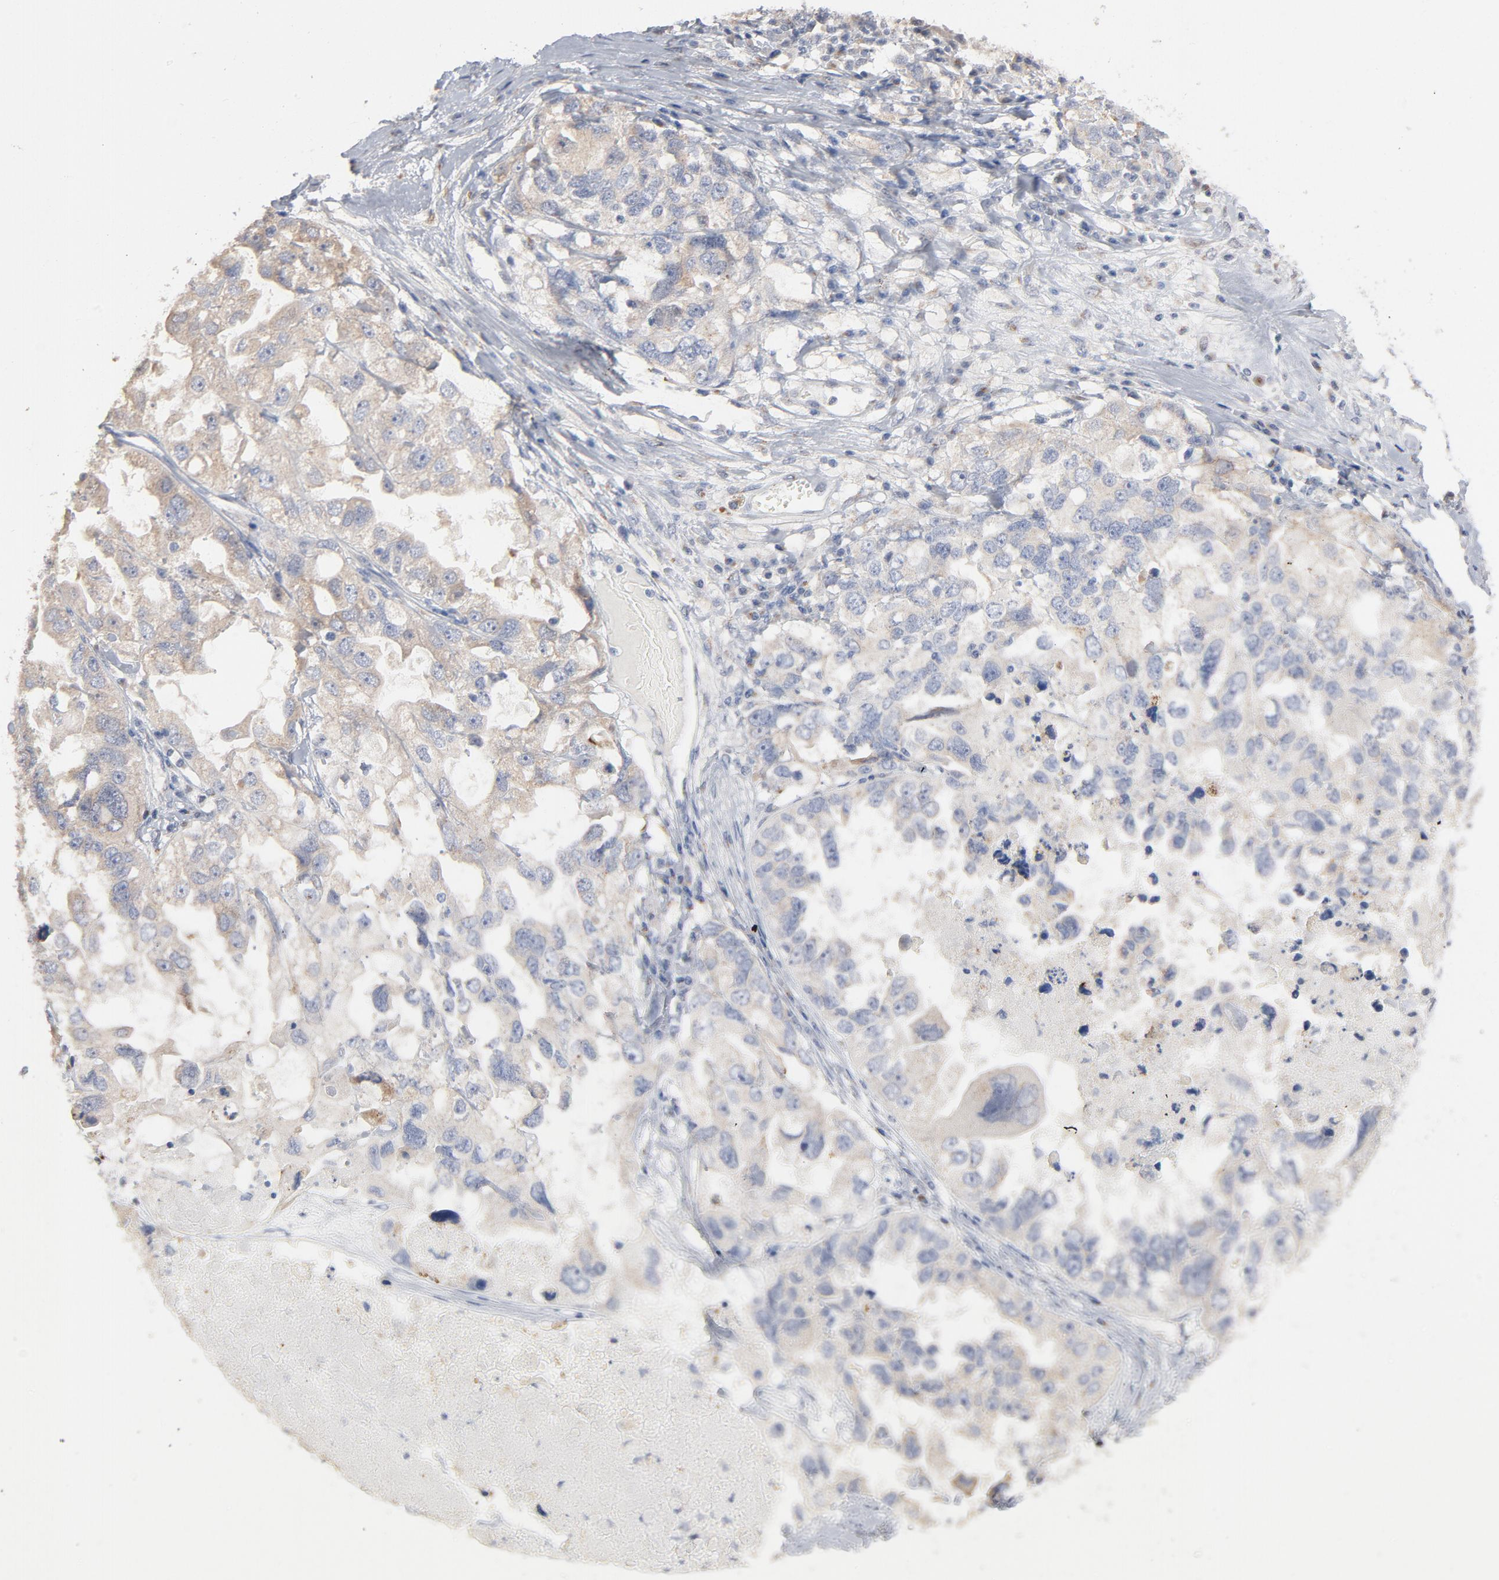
{"staining": {"intensity": "weak", "quantity": "<25%", "location": "cytoplasmic/membranous"}, "tissue": "ovarian cancer", "cell_type": "Tumor cells", "image_type": "cancer", "snomed": [{"axis": "morphology", "description": "Cystadenocarcinoma, serous, NOS"}, {"axis": "topography", "description": "Ovary"}], "caption": "Immunohistochemistry (IHC) of ovarian cancer (serous cystadenocarcinoma) displays no staining in tumor cells.", "gene": "AK7", "patient": {"sex": "female", "age": 82}}